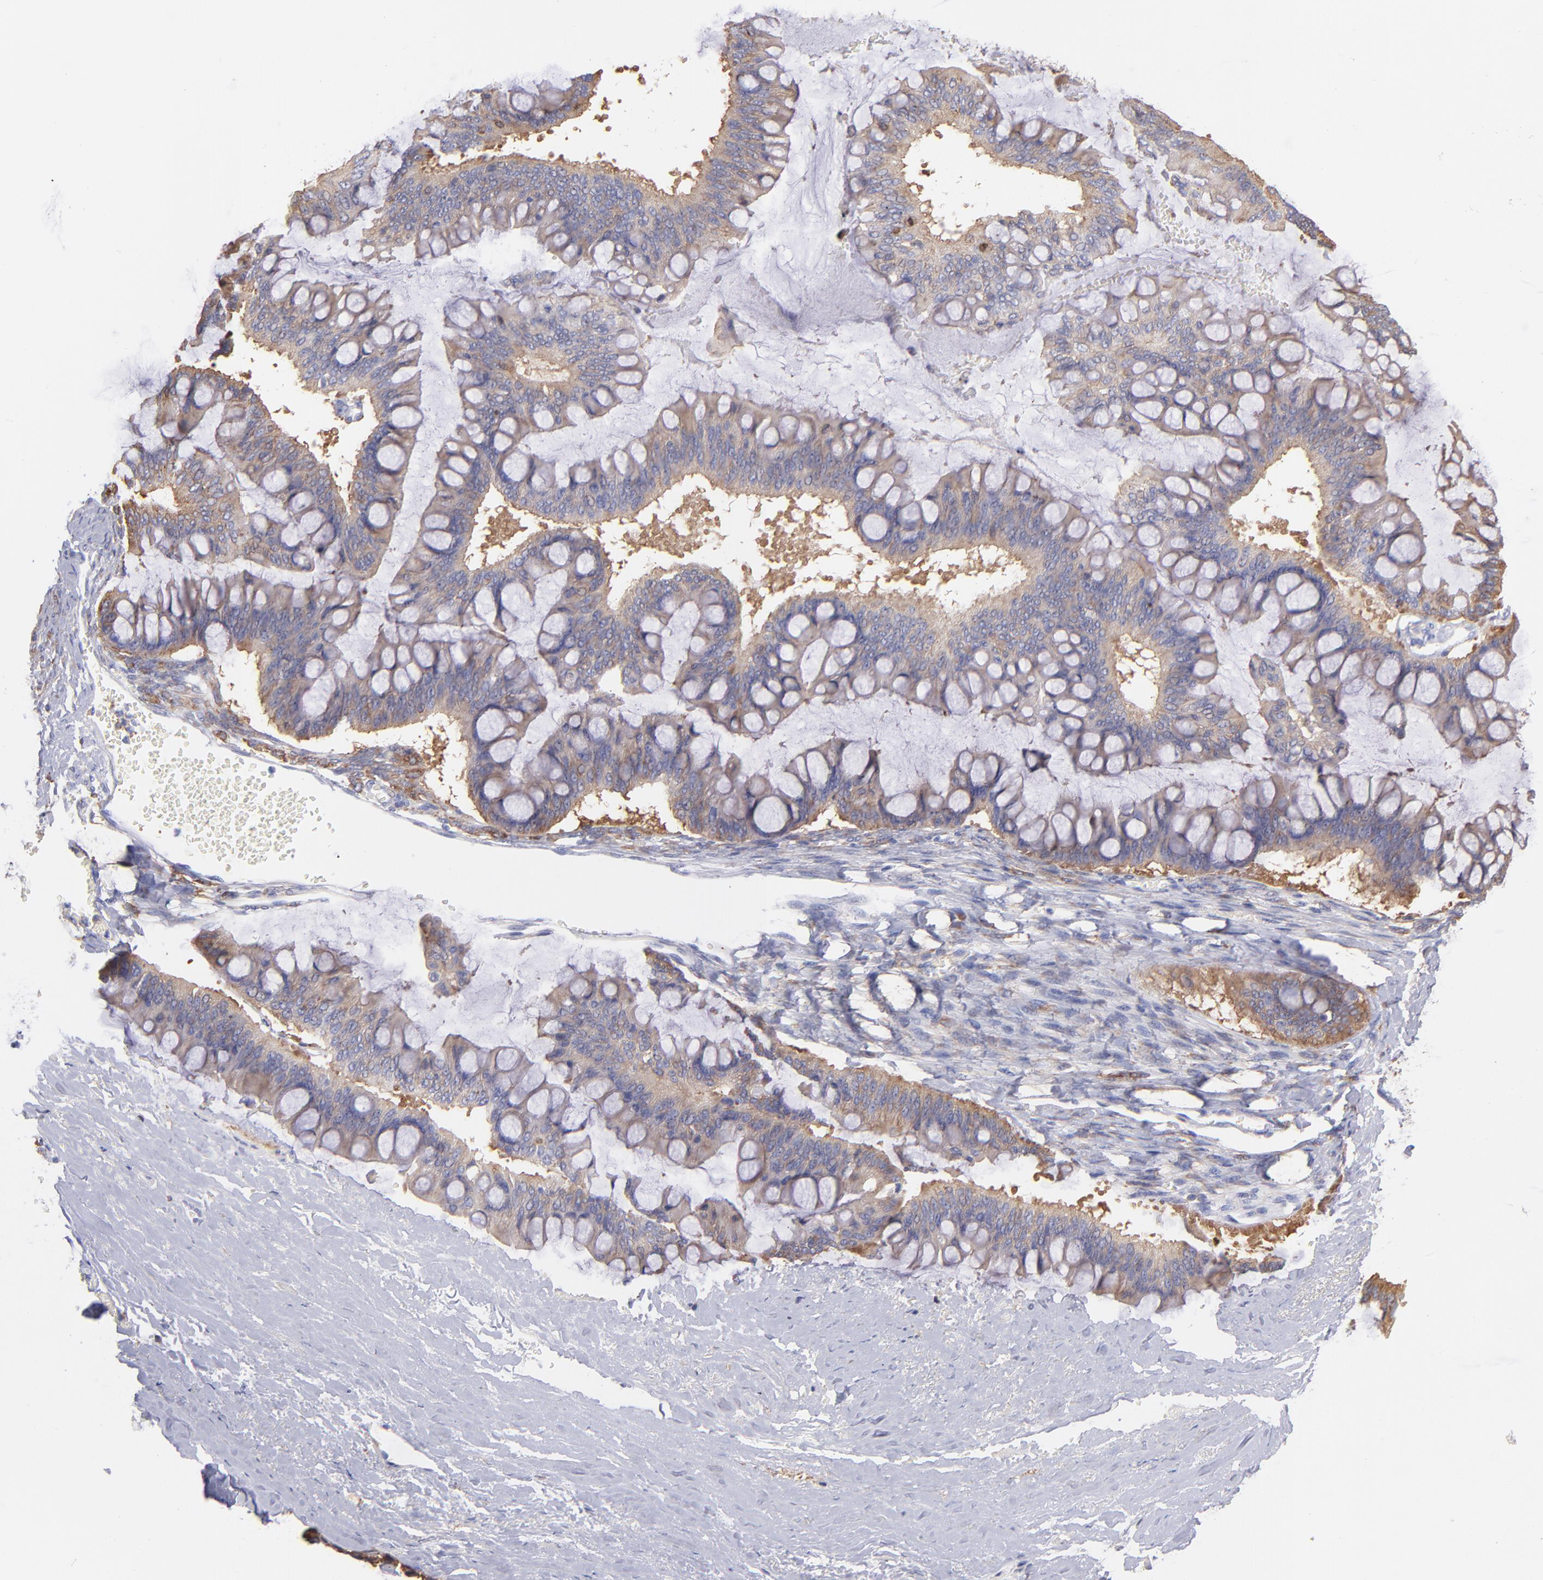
{"staining": {"intensity": "moderate", "quantity": ">75%", "location": "cytoplasmic/membranous"}, "tissue": "ovarian cancer", "cell_type": "Tumor cells", "image_type": "cancer", "snomed": [{"axis": "morphology", "description": "Cystadenocarcinoma, mucinous, NOS"}, {"axis": "topography", "description": "Ovary"}], "caption": "High-power microscopy captured an immunohistochemistry (IHC) image of mucinous cystadenocarcinoma (ovarian), revealing moderate cytoplasmic/membranous expression in about >75% of tumor cells. The protein of interest is stained brown, and the nuclei are stained in blue (DAB IHC with brightfield microscopy, high magnification).", "gene": "PRKCA", "patient": {"sex": "female", "age": 73}}